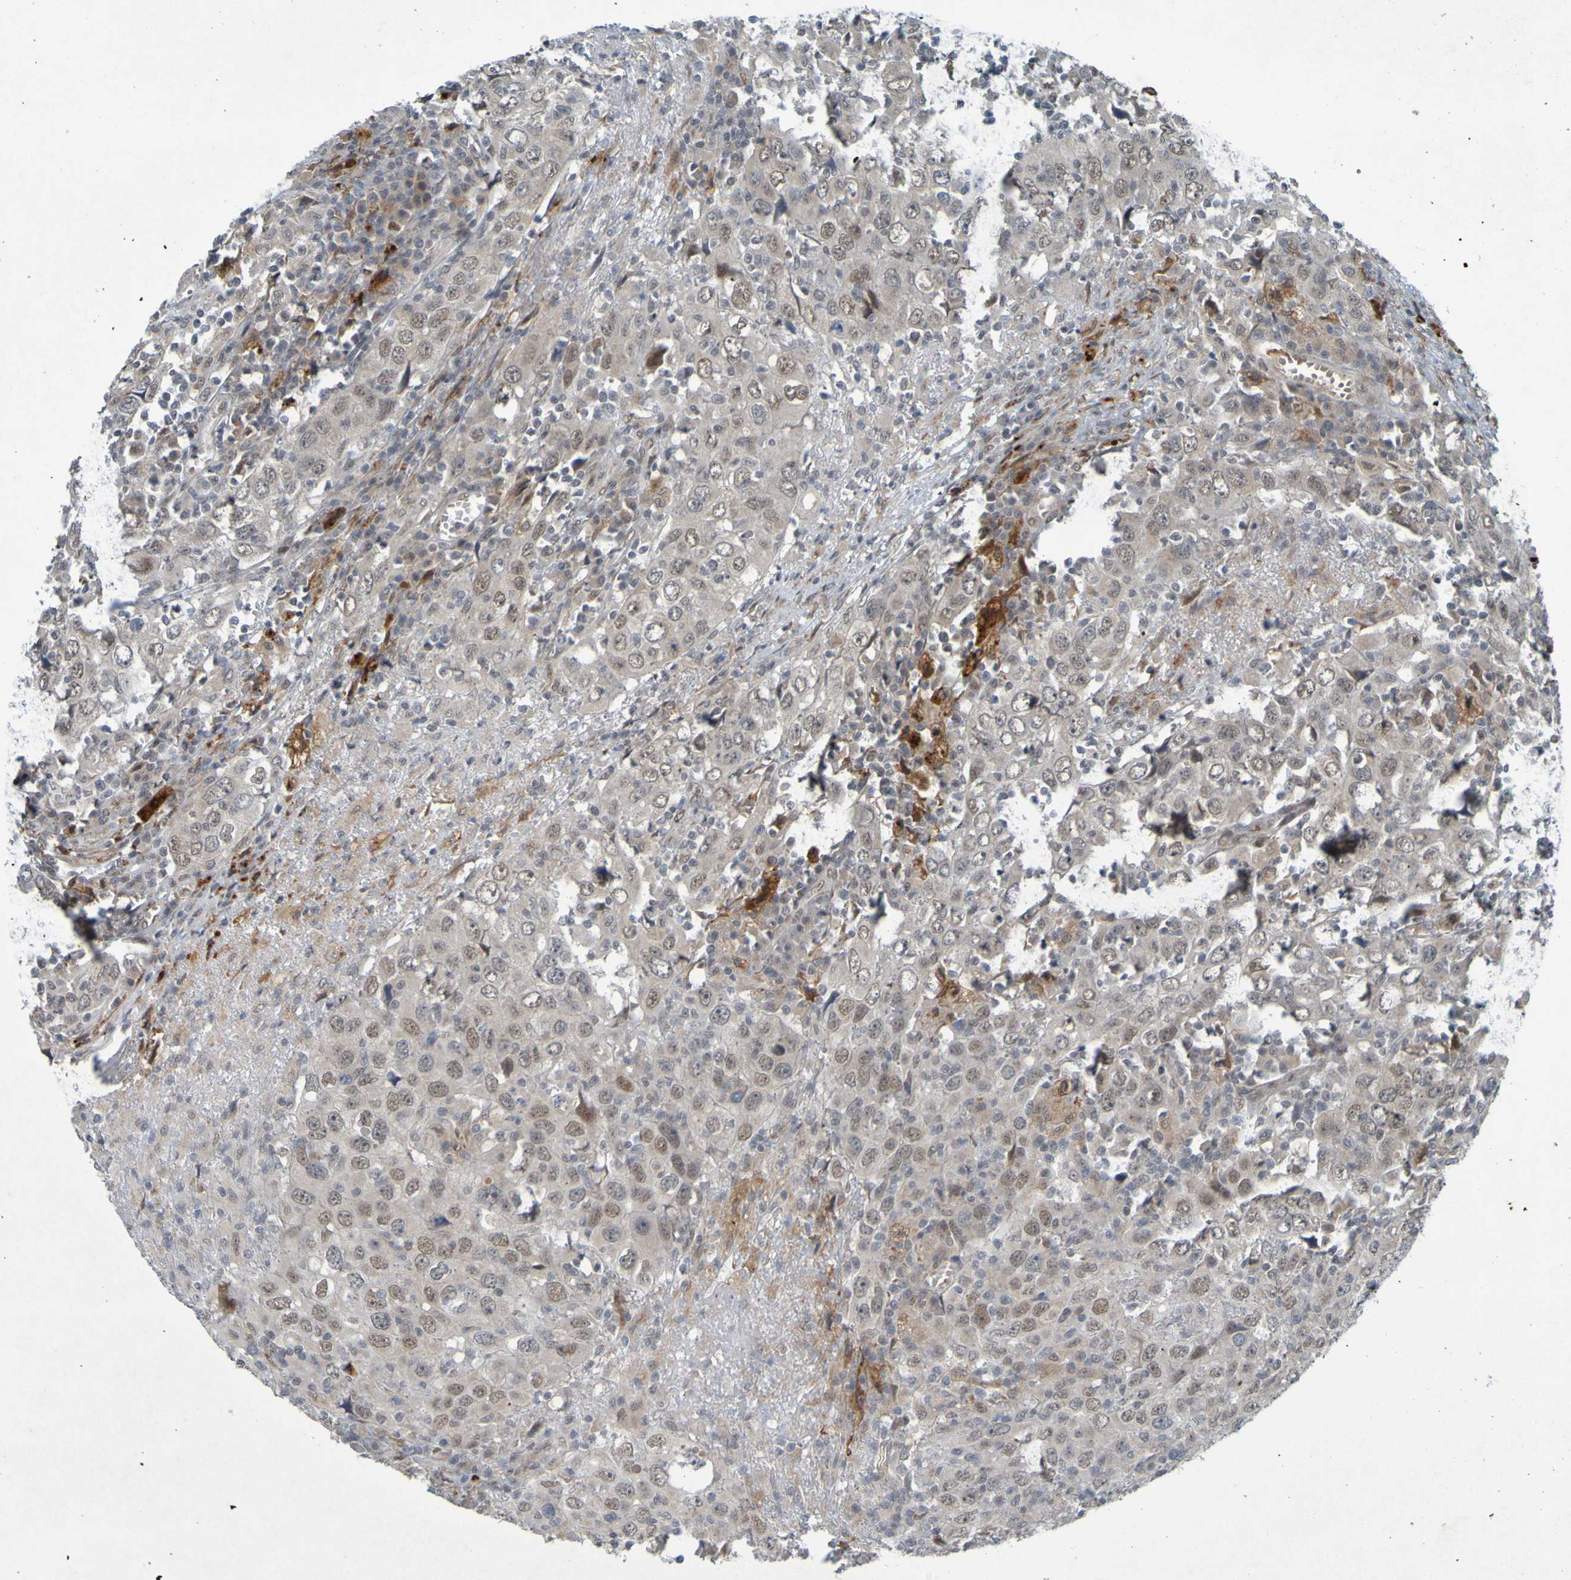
{"staining": {"intensity": "moderate", "quantity": "25%-75%", "location": "cytoplasmic/membranous,nuclear"}, "tissue": "head and neck cancer", "cell_type": "Tumor cells", "image_type": "cancer", "snomed": [{"axis": "morphology", "description": "Adenocarcinoma, NOS"}, {"axis": "topography", "description": "Salivary gland"}, {"axis": "topography", "description": "Head-Neck"}], "caption": "Human head and neck cancer stained with a brown dye reveals moderate cytoplasmic/membranous and nuclear positive expression in approximately 25%-75% of tumor cells.", "gene": "MCPH1", "patient": {"sex": "female", "age": 65}}